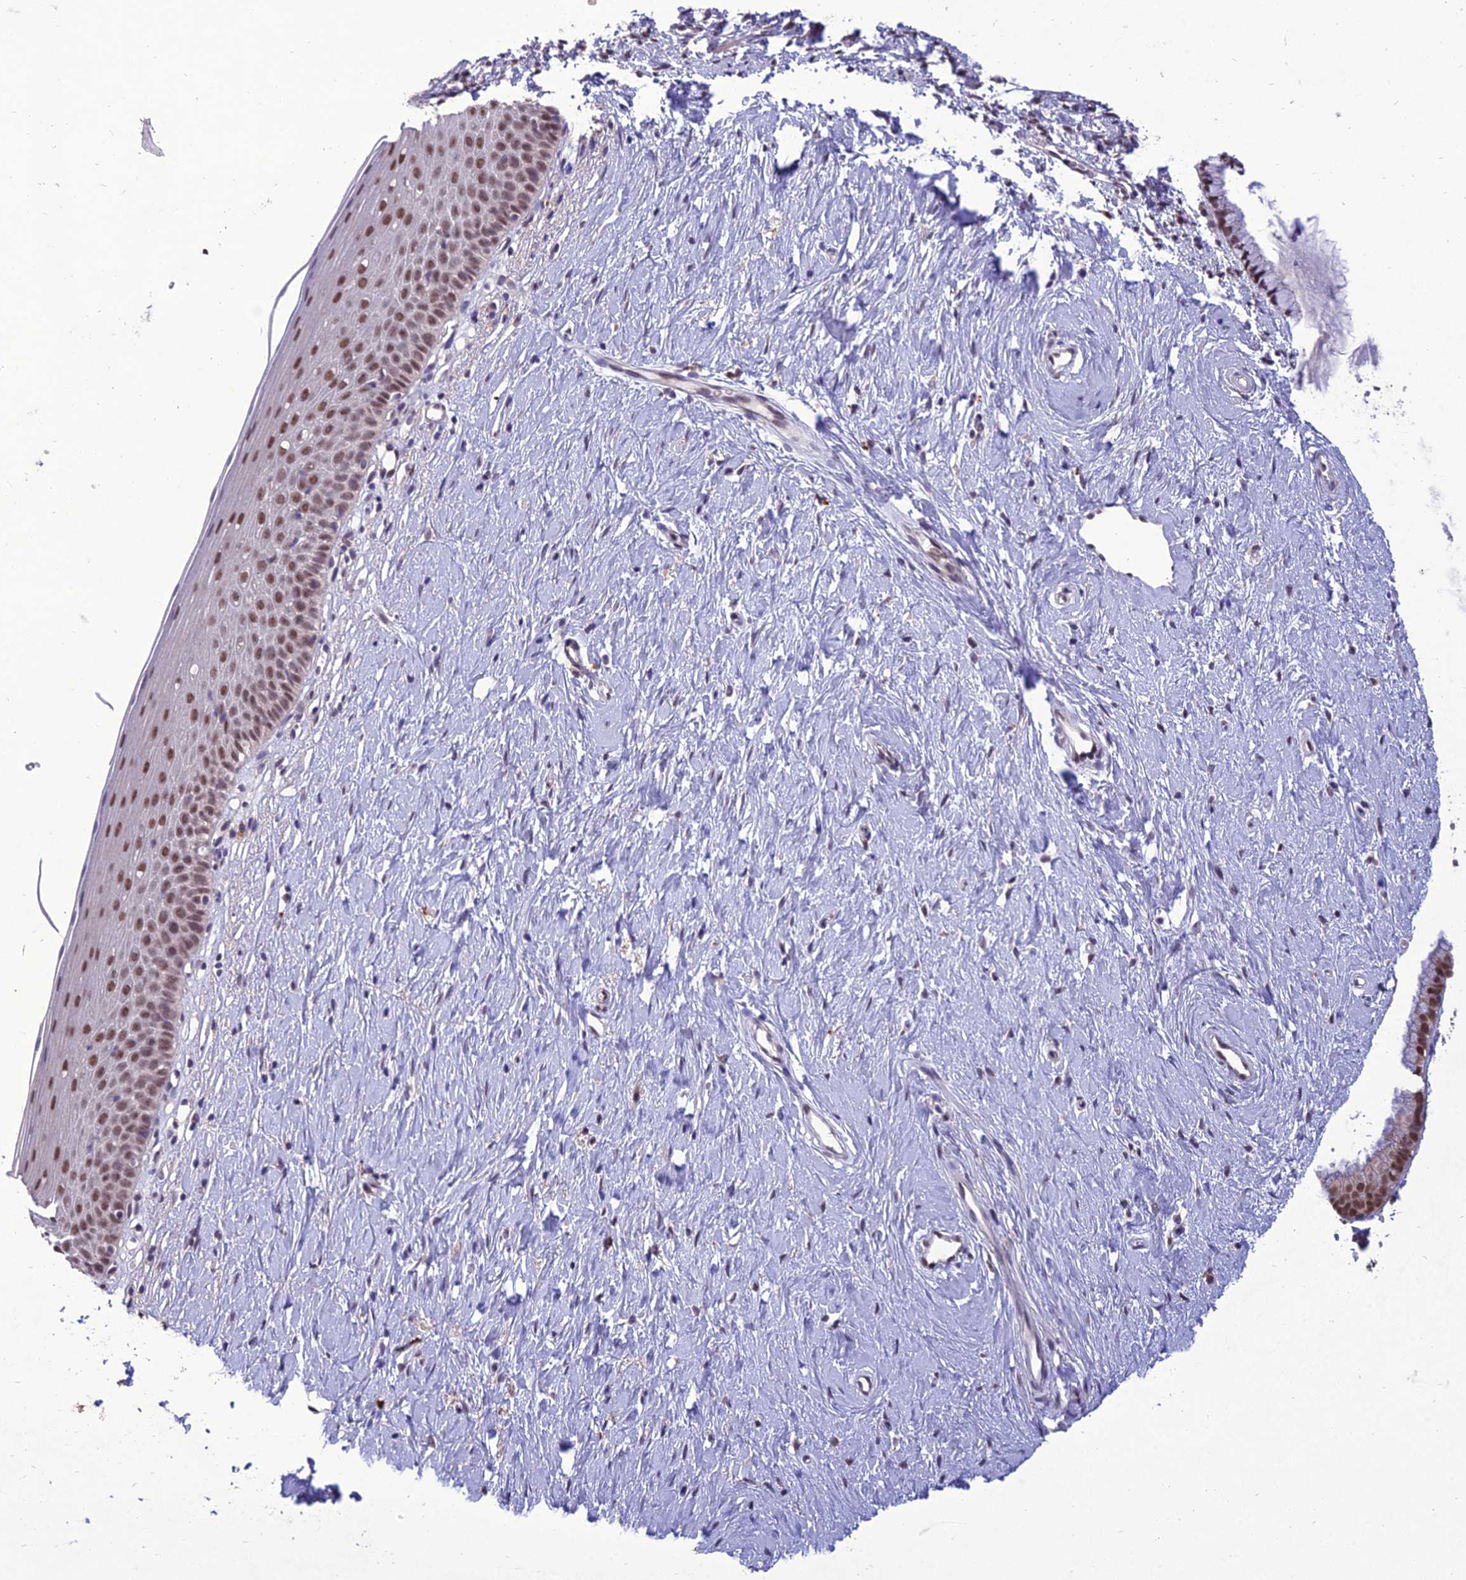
{"staining": {"intensity": "moderate", "quantity": ">75%", "location": "nuclear"}, "tissue": "cervix", "cell_type": "Glandular cells", "image_type": "normal", "snomed": [{"axis": "morphology", "description": "Normal tissue, NOS"}, {"axis": "topography", "description": "Cervix"}], "caption": "Brown immunohistochemical staining in benign cervix reveals moderate nuclear expression in about >75% of glandular cells. (DAB IHC with brightfield microscopy, high magnification).", "gene": "RANBP3", "patient": {"sex": "female", "age": 57}}